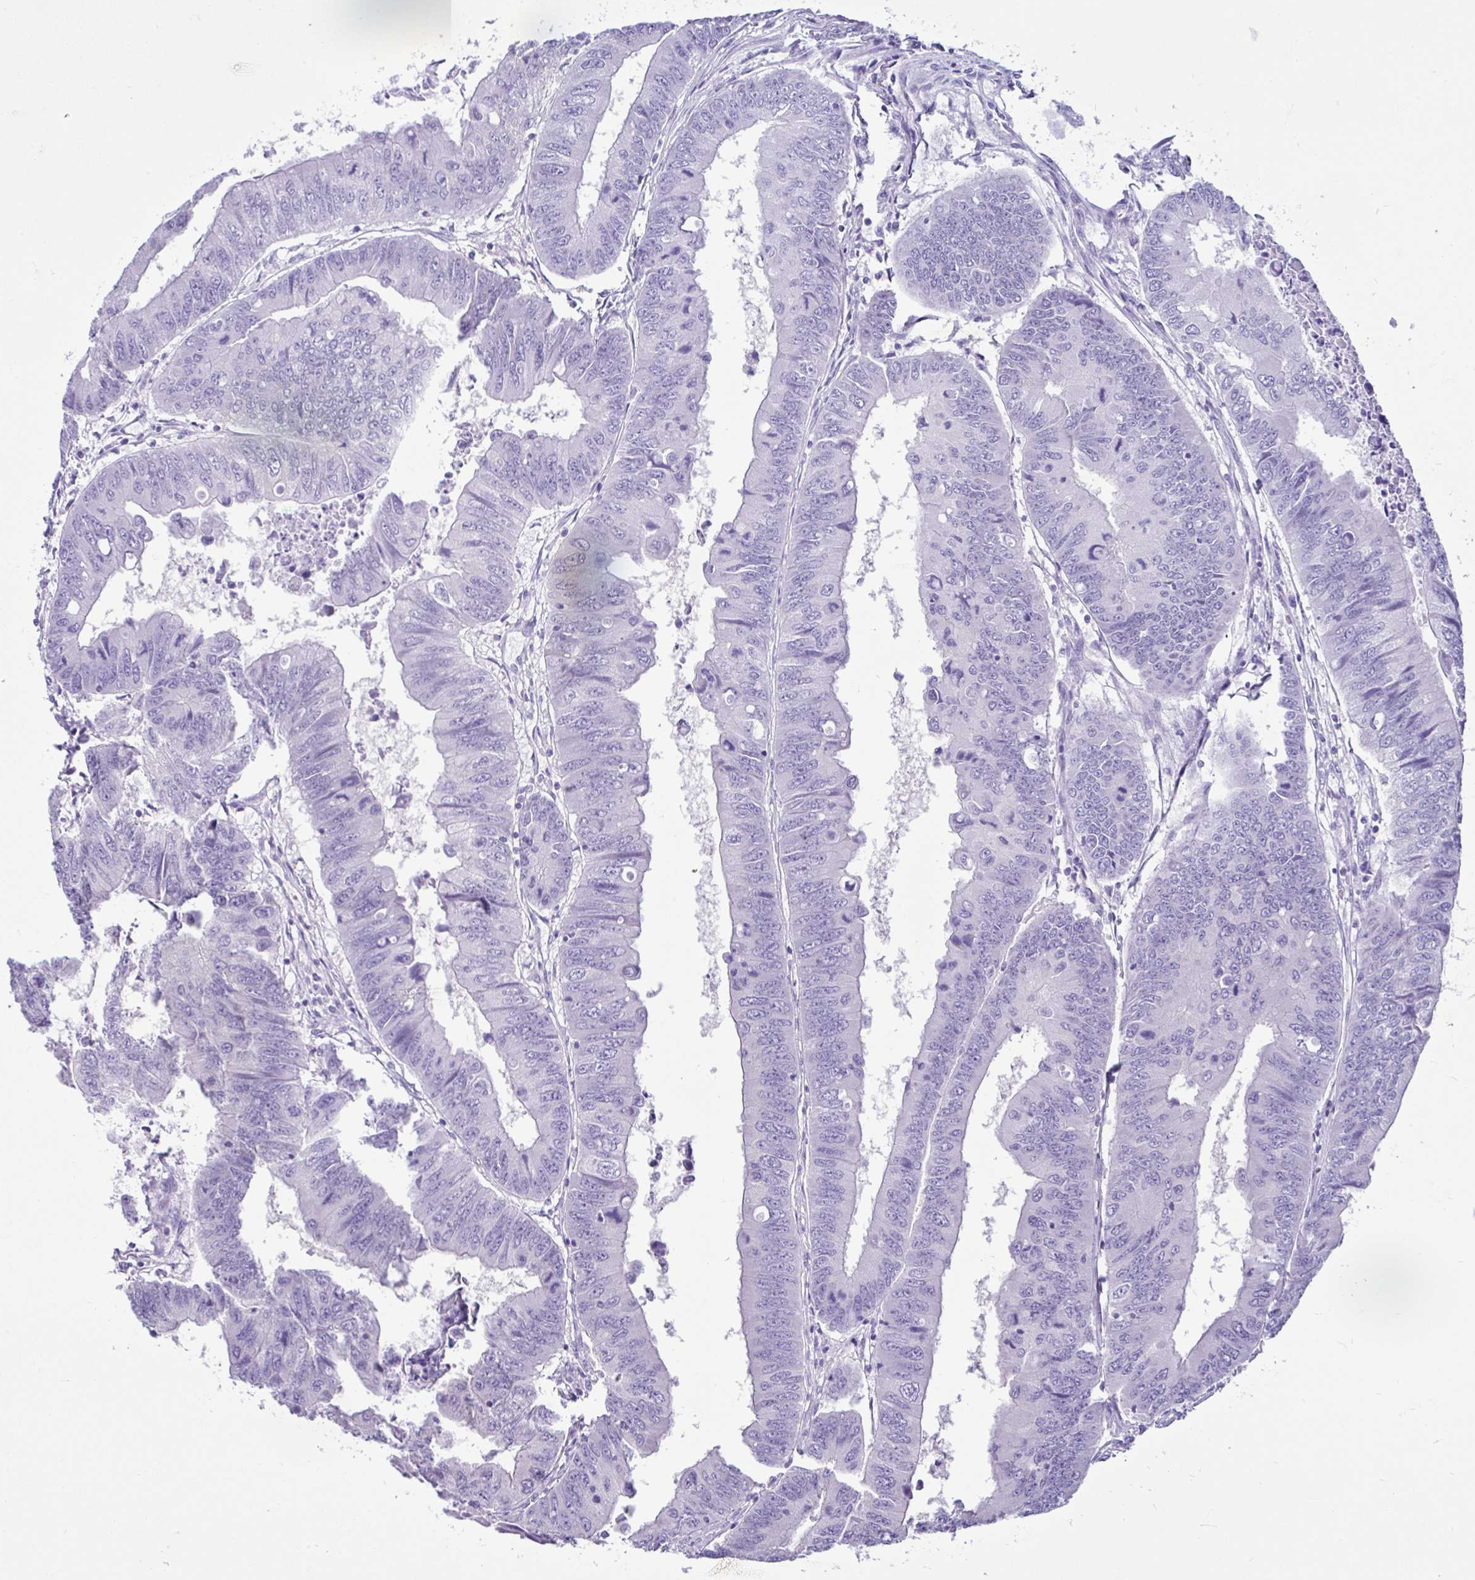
{"staining": {"intensity": "negative", "quantity": "none", "location": "none"}, "tissue": "colorectal cancer", "cell_type": "Tumor cells", "image_type": "cancer", "snomed": [{"axis": "morphology", "description": "Adenocarcinoma, NOS"}, {"axis": "topography", "description": "Colon"}], "caption": "The photomicrograph displays no staining of tumor cells in colorectal cancer (adenocarcinoma). (Stains: DAB IHC with hematoxylin counter stain, Microscopy: brightfield microscopy at high magnification).", "gene": "CYP19A1", "patient": {"sex": "male", "age": 53}}